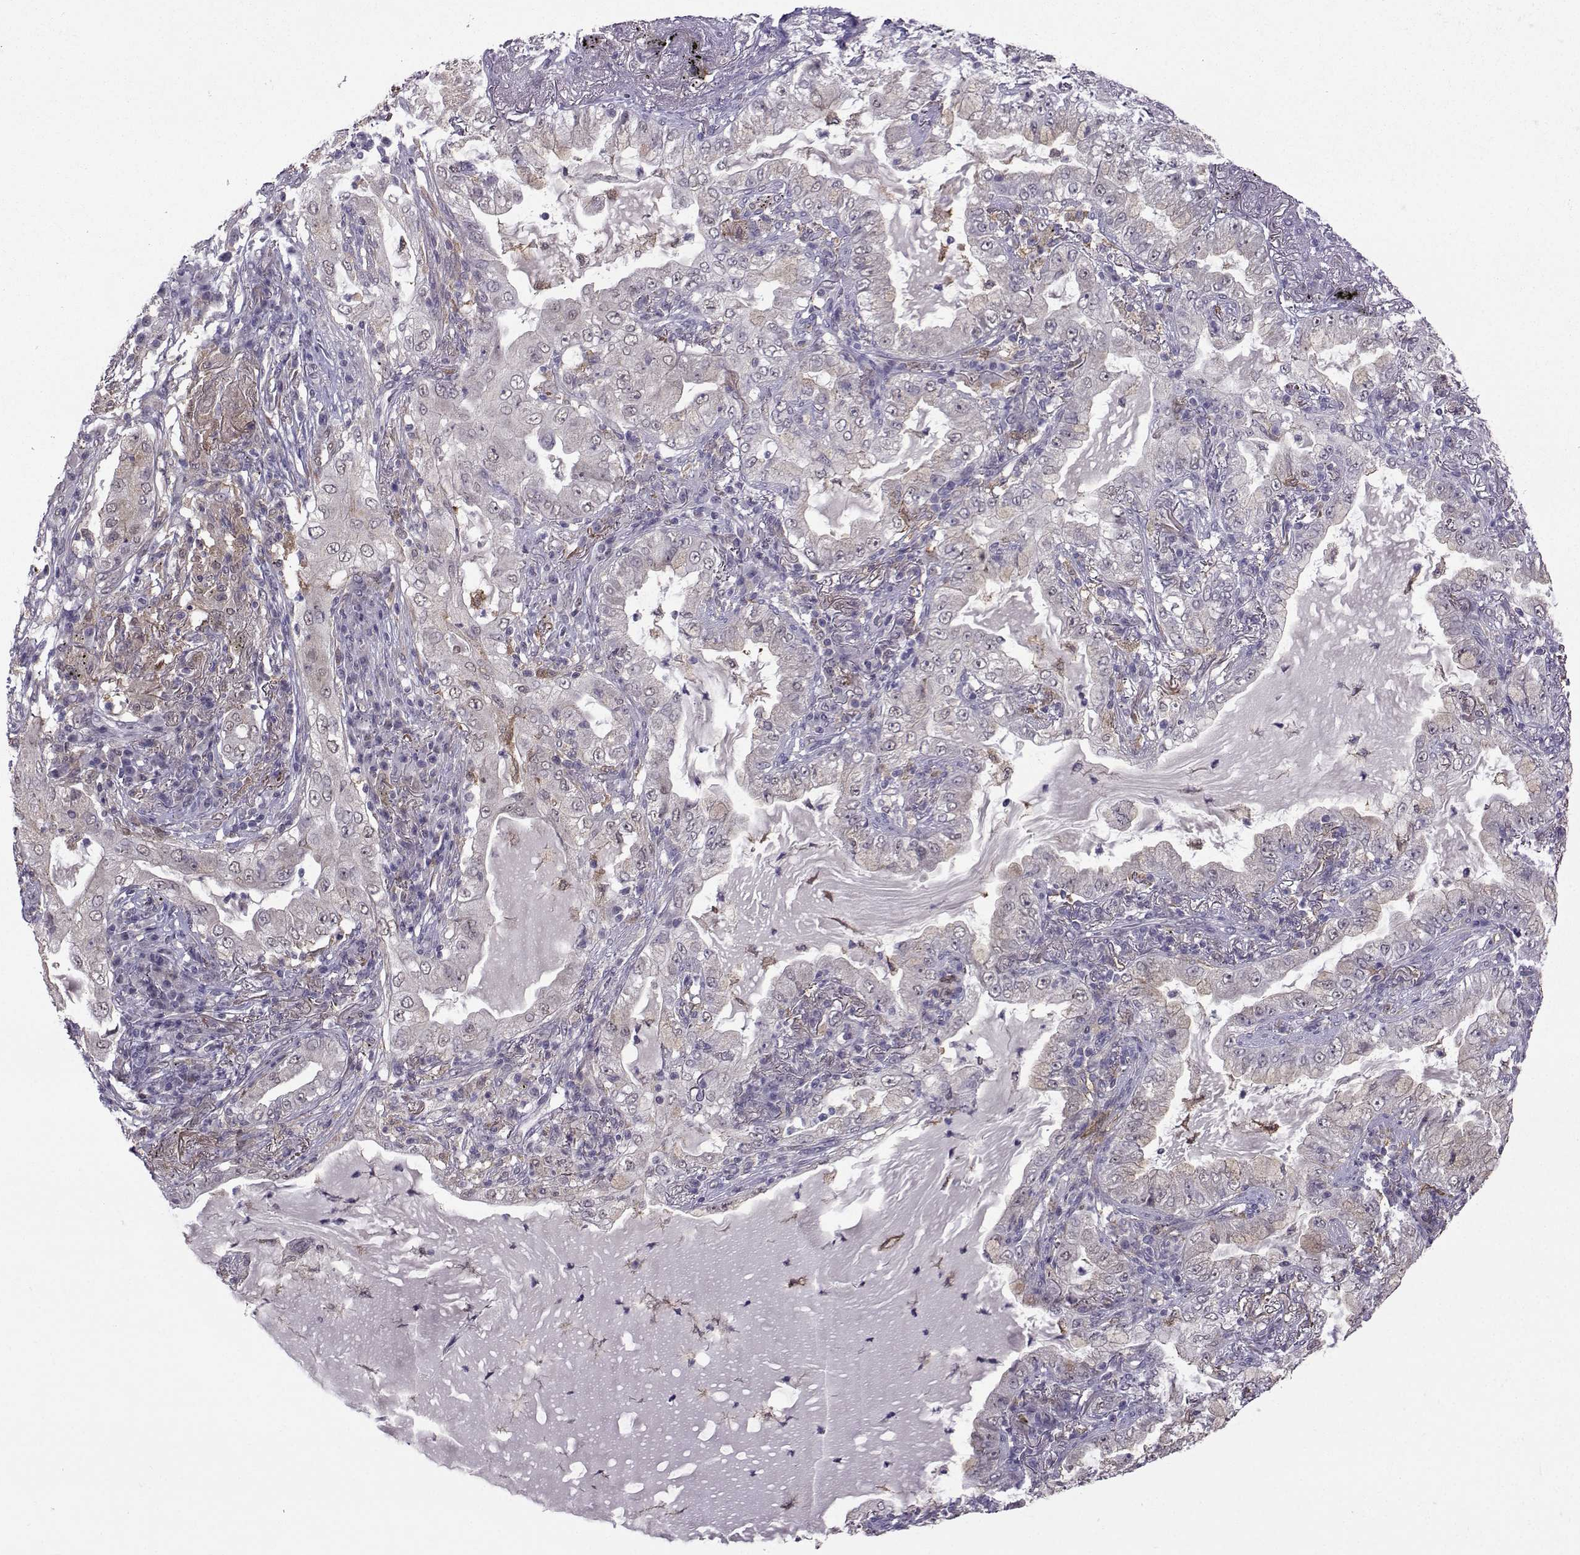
{"staining": {"intensity": "negative", "quantity": "none", "location": "none"}, "tissue": "lung cancer", "cell_type": "Tumor cells", "image_type": "cancer", "snomed": [{"axis": "morphology", "description": "Adenocarcinoma, NOS"}, {"axis": "topography", "description": "Lung"}], "caption": "Lung adenocarcinoma was stained to show a protein in brown. There is no significant positivity in tumor cells.", "gene": "DDX20", "patient": {"sex": "female", "age": 73}}